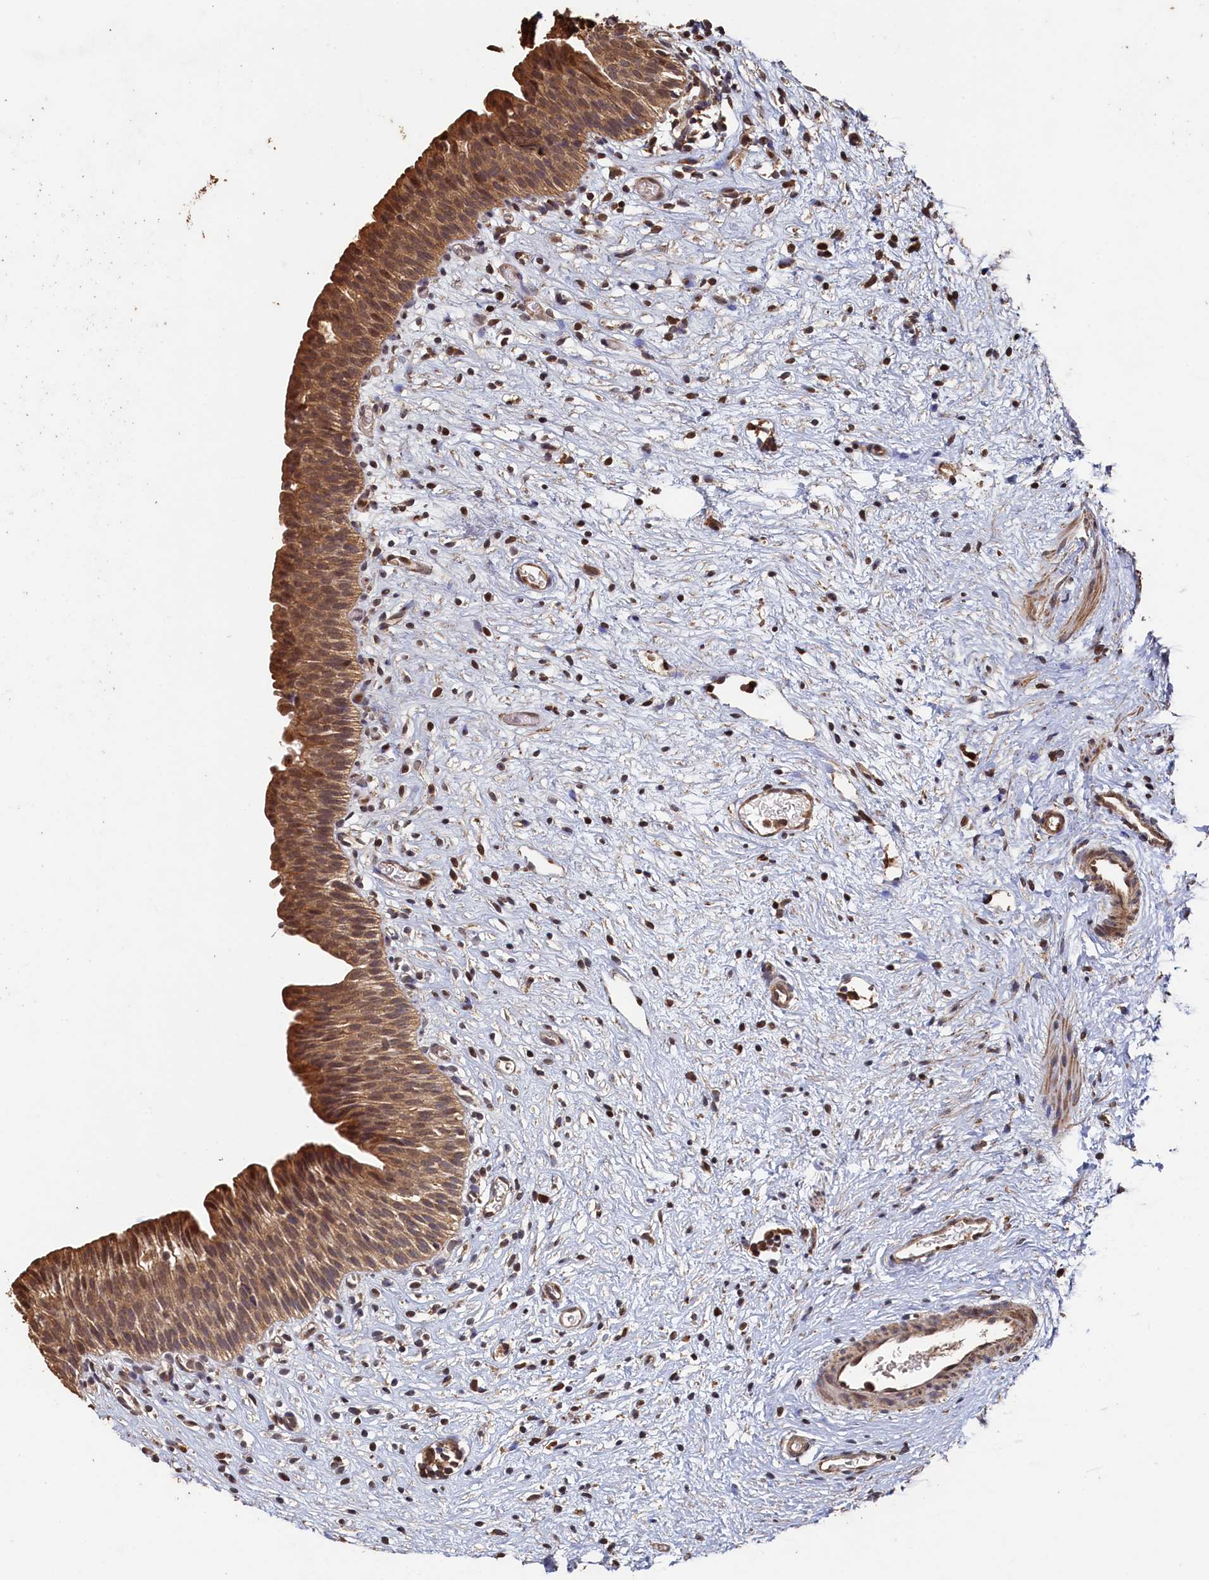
{"staining": {"intensity": "moderate", "quantity": ">75%", "location": "cytoplasmic/membranous"}, "tissue": "urinary bladder", "cell_type": "Urothelial cells", "image_type": "normal", "snomed": [{"axis": "morphology", "description": "Transitional cell carcinoma in-situ"}, {"axis": "topography", "description": "Urinary bladder"}], "caption": "Immunohistochemistry (IHC) (DAB) staining of unremarkable human urinary bladder demonstrates moderate cytoplasmic/membranous protein expression in about >75% of urothelial cells.", "gene": "PIGN", "patient": {"sex": "male", "age": 74}}